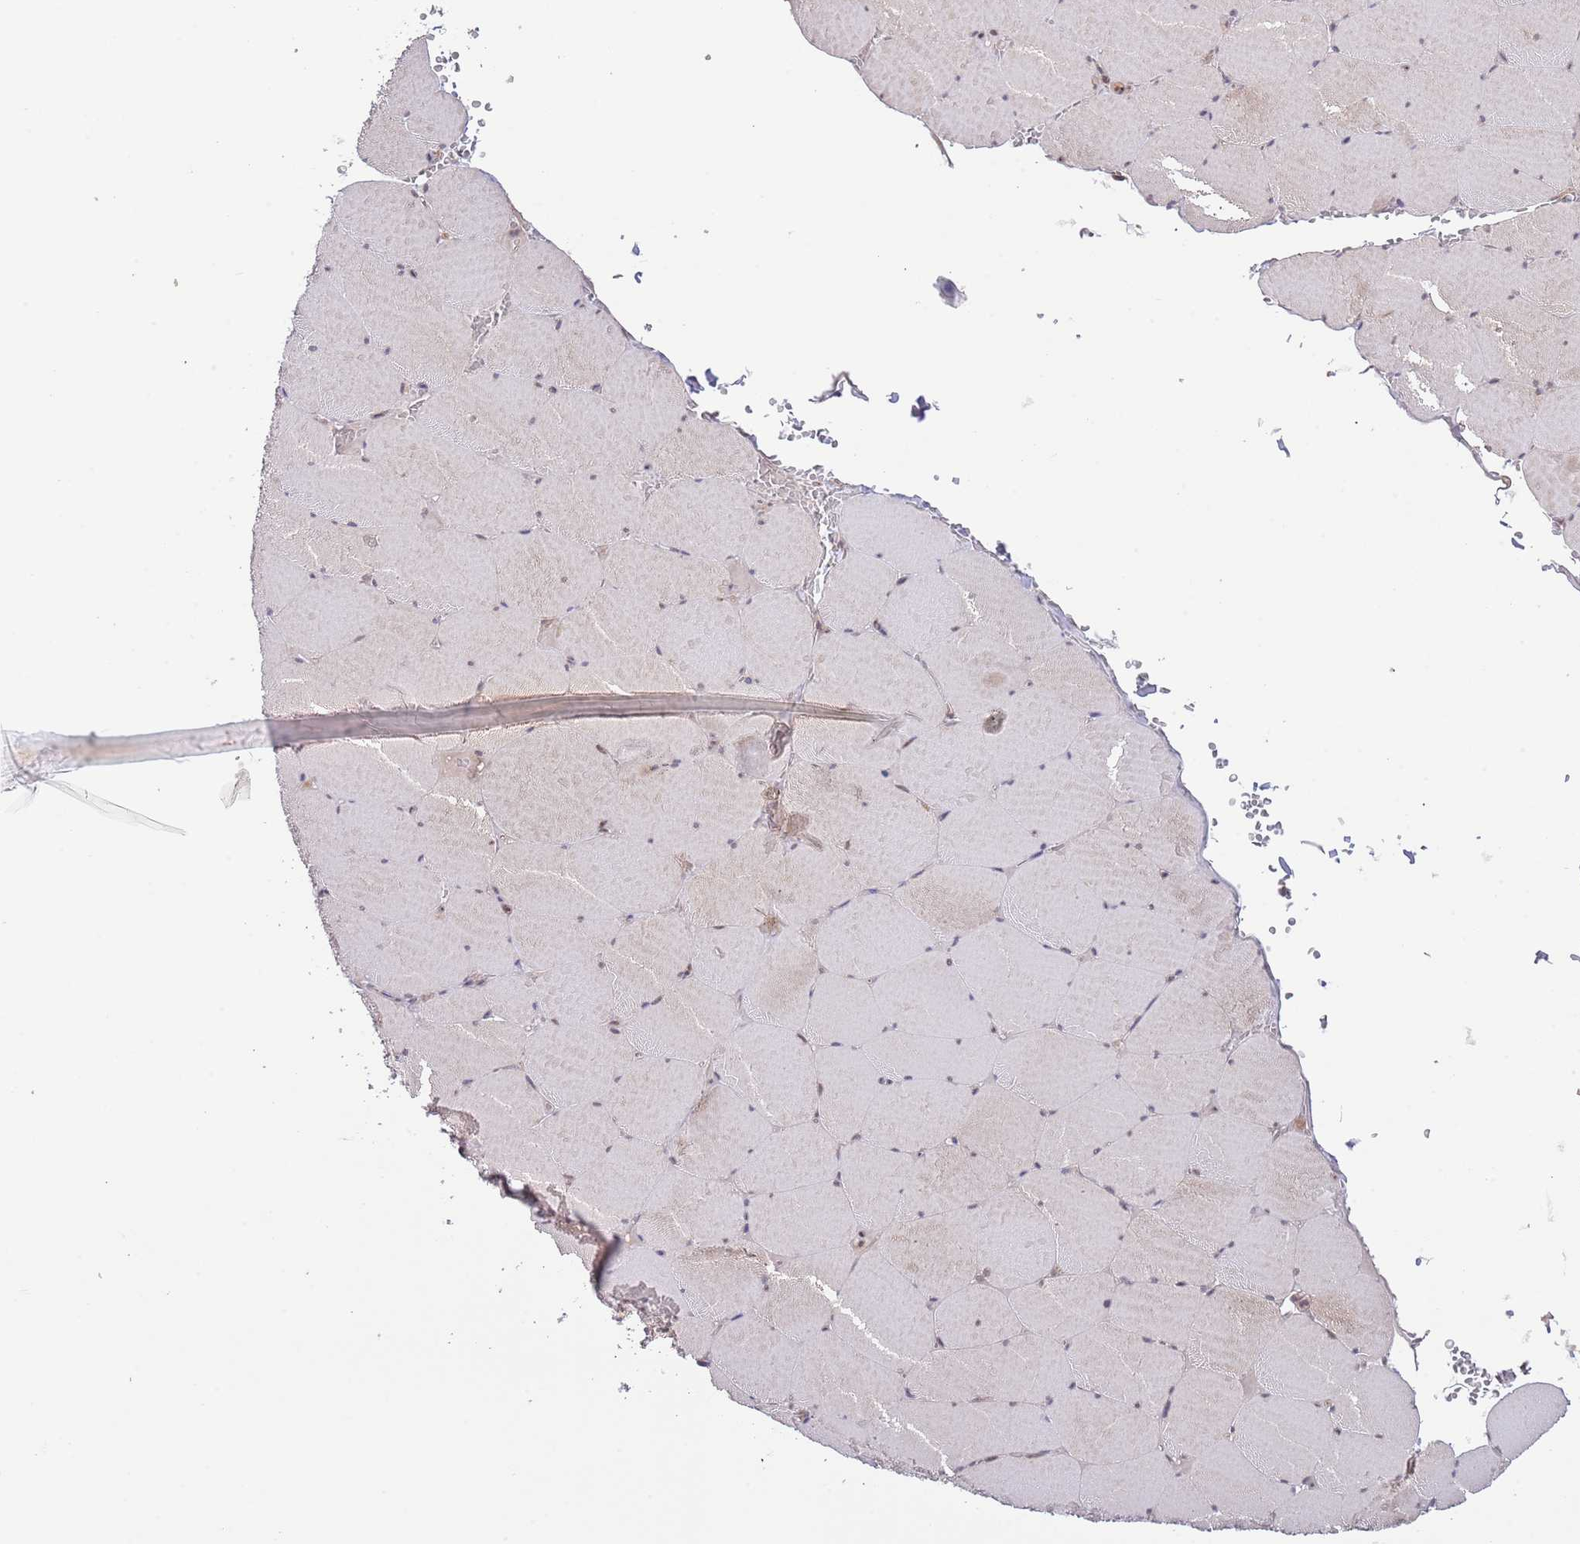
{"staining": {"intensity": "moderate", "quantity": "<25%", "location": "cytoplasmic/membranous"}, "tissue": "skeletal muscle", "cell_type": "Myocytes", "image_type": "normal", "snomed": [{"axis": "morphology", "description": "Normal tissue, NOS"}, {"axis": "topography", "description": "Skeletal muscle"}, {"axis": "topography", "description": "Head-Neck"}], "caption": "Protein staining of benign skeletal muscle exhibits moderate cytoplasmic/membranous staining in approximately <25% of myocytes. (DAB IHC with brightfield microscopy, high magnification).", "gene": "PRR16", "patient": {"sex": "male", "age": 66}}